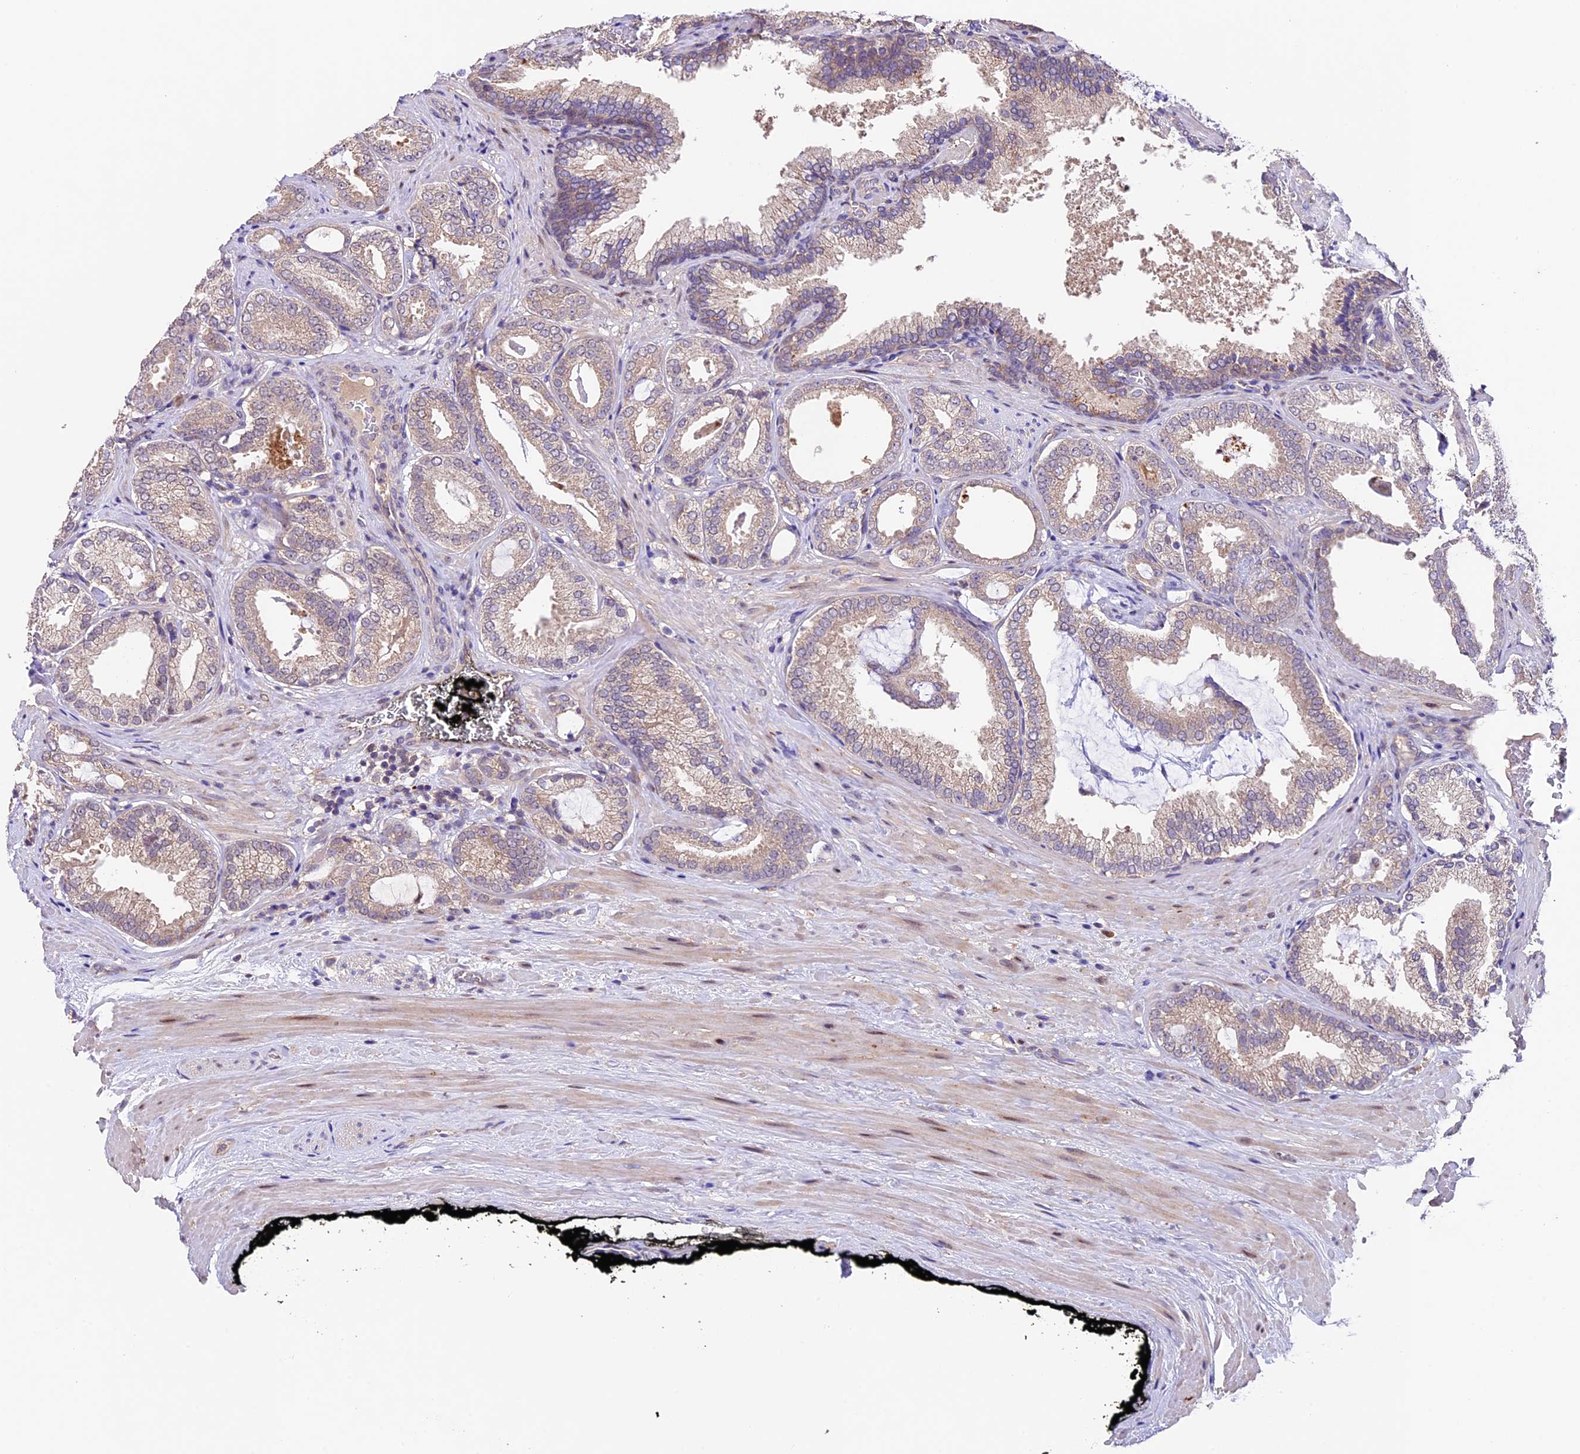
{"staining": {"intensity": "weak", "quantity": "25%-75%", "location": "cytoplasmic/membranous"}, "tissue": "prostate cancer", "cell_type": "Tumor cells", "image_type": "cancer", "snomed": [{"axis": "morphology", "description": "Adenocarcinoma, Low grade"}, {"axis": "topography", "description": "Prostate"}], "caption": "Protein analysis of prostate cancer tissue displays weak cytoplasmic/membranous positivity in about 25%-75% of tumor cells.", "gene": "SBNO2", "patient": {"sex": "male", "age": 71}}